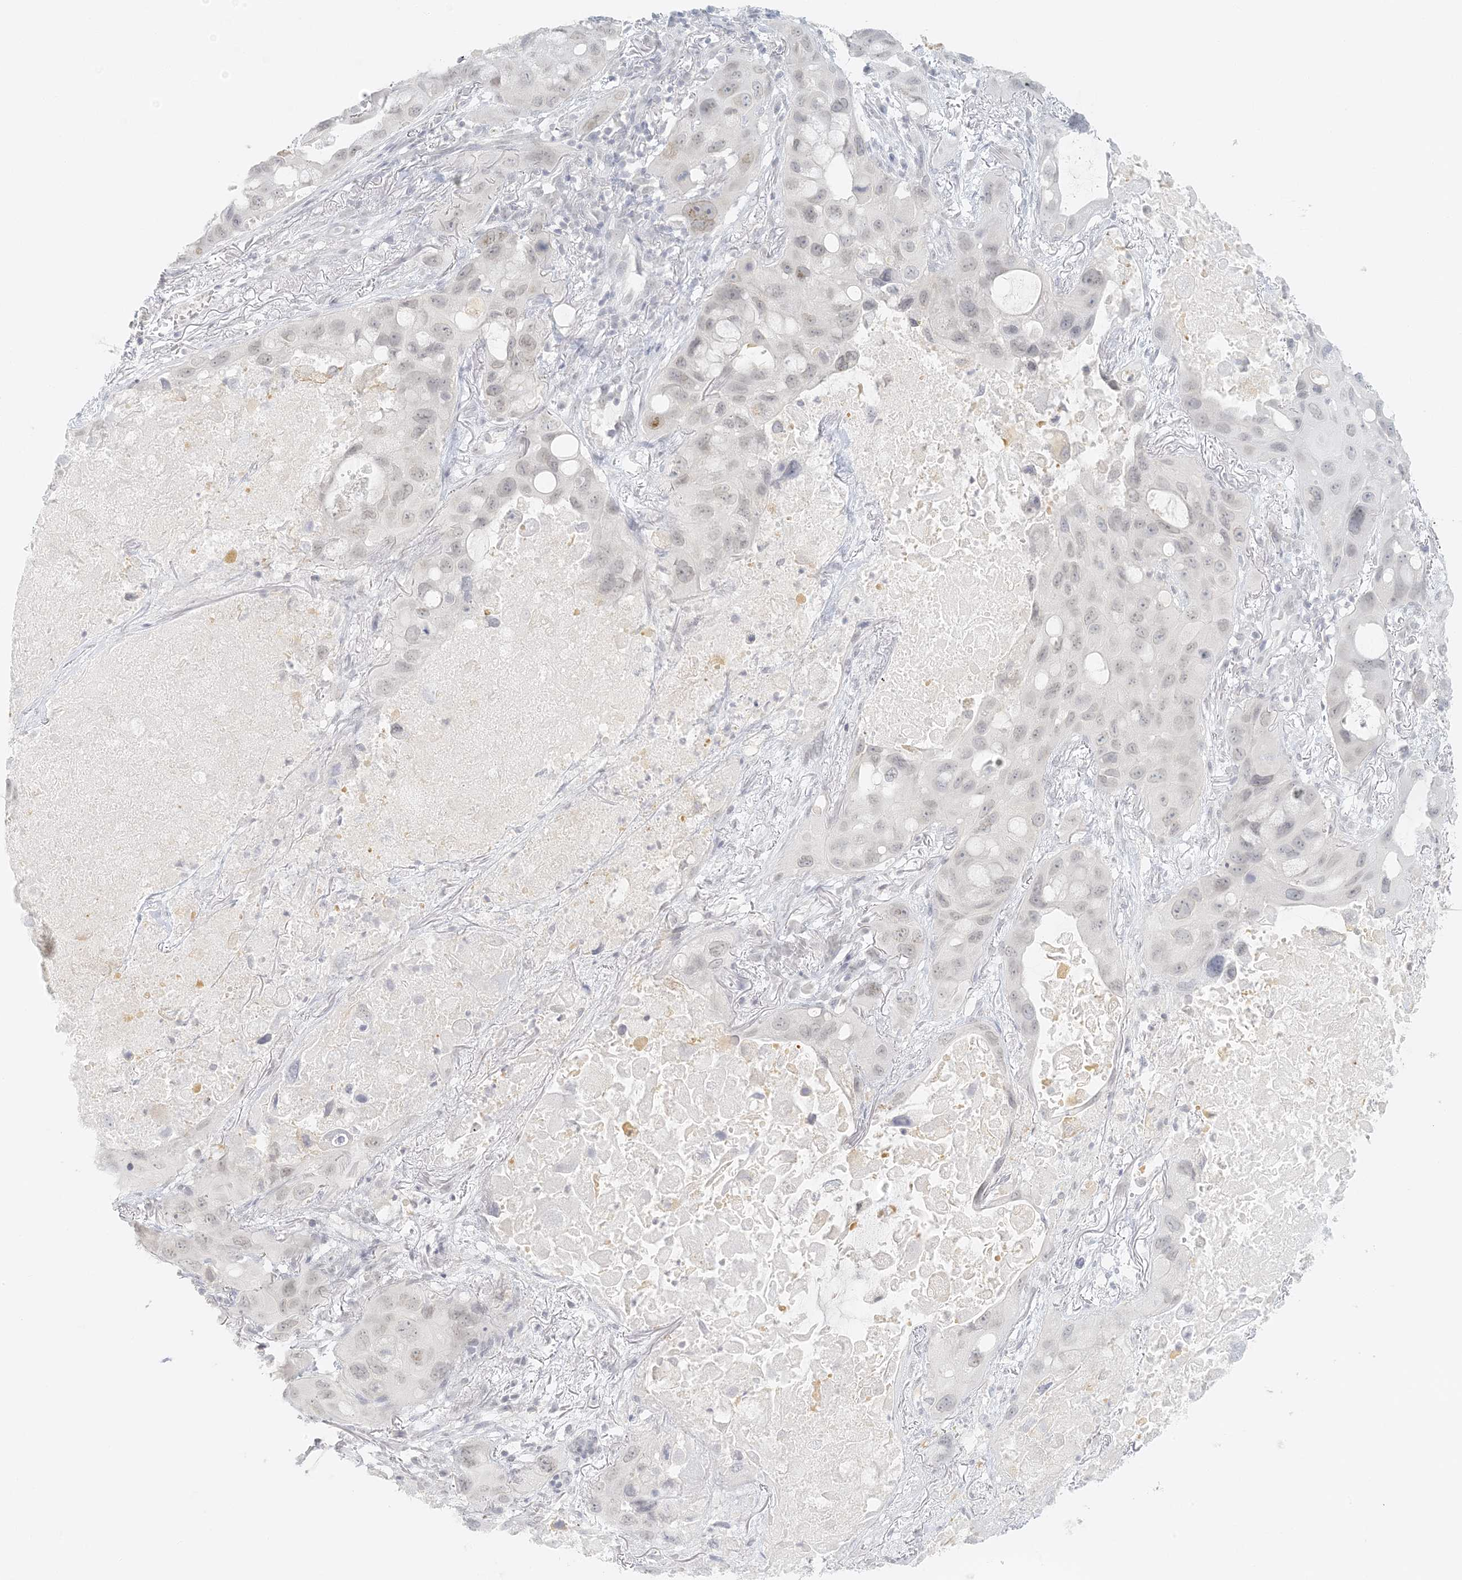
{"staining": {"intensity": "weak", "quantity": "<25%", "location": "cytoplasmic/membranous"}, "tissue": "lung cancer", "cell_type": "Tumor cells", "image_type": "cancer", "snomed": [{"axis": "morphology", "description": "Squamous cell carcinoma, NOS"}, {"axis": "topography", "description": "Lung"}], "caption": "Immunohistochemistry (IHC) of lung cancer (squamous cell carcinoma) displays no positivity in tumor cells. Brightfield microscopy of immunohistochemistry (IHC) stained with DAB (3,3'-diaminobenzidine) (brown) and hematoxylin (blue), captured at high magnification.", "gene": "LIPT1", "patient": {"sex": "female", "age": 73}}